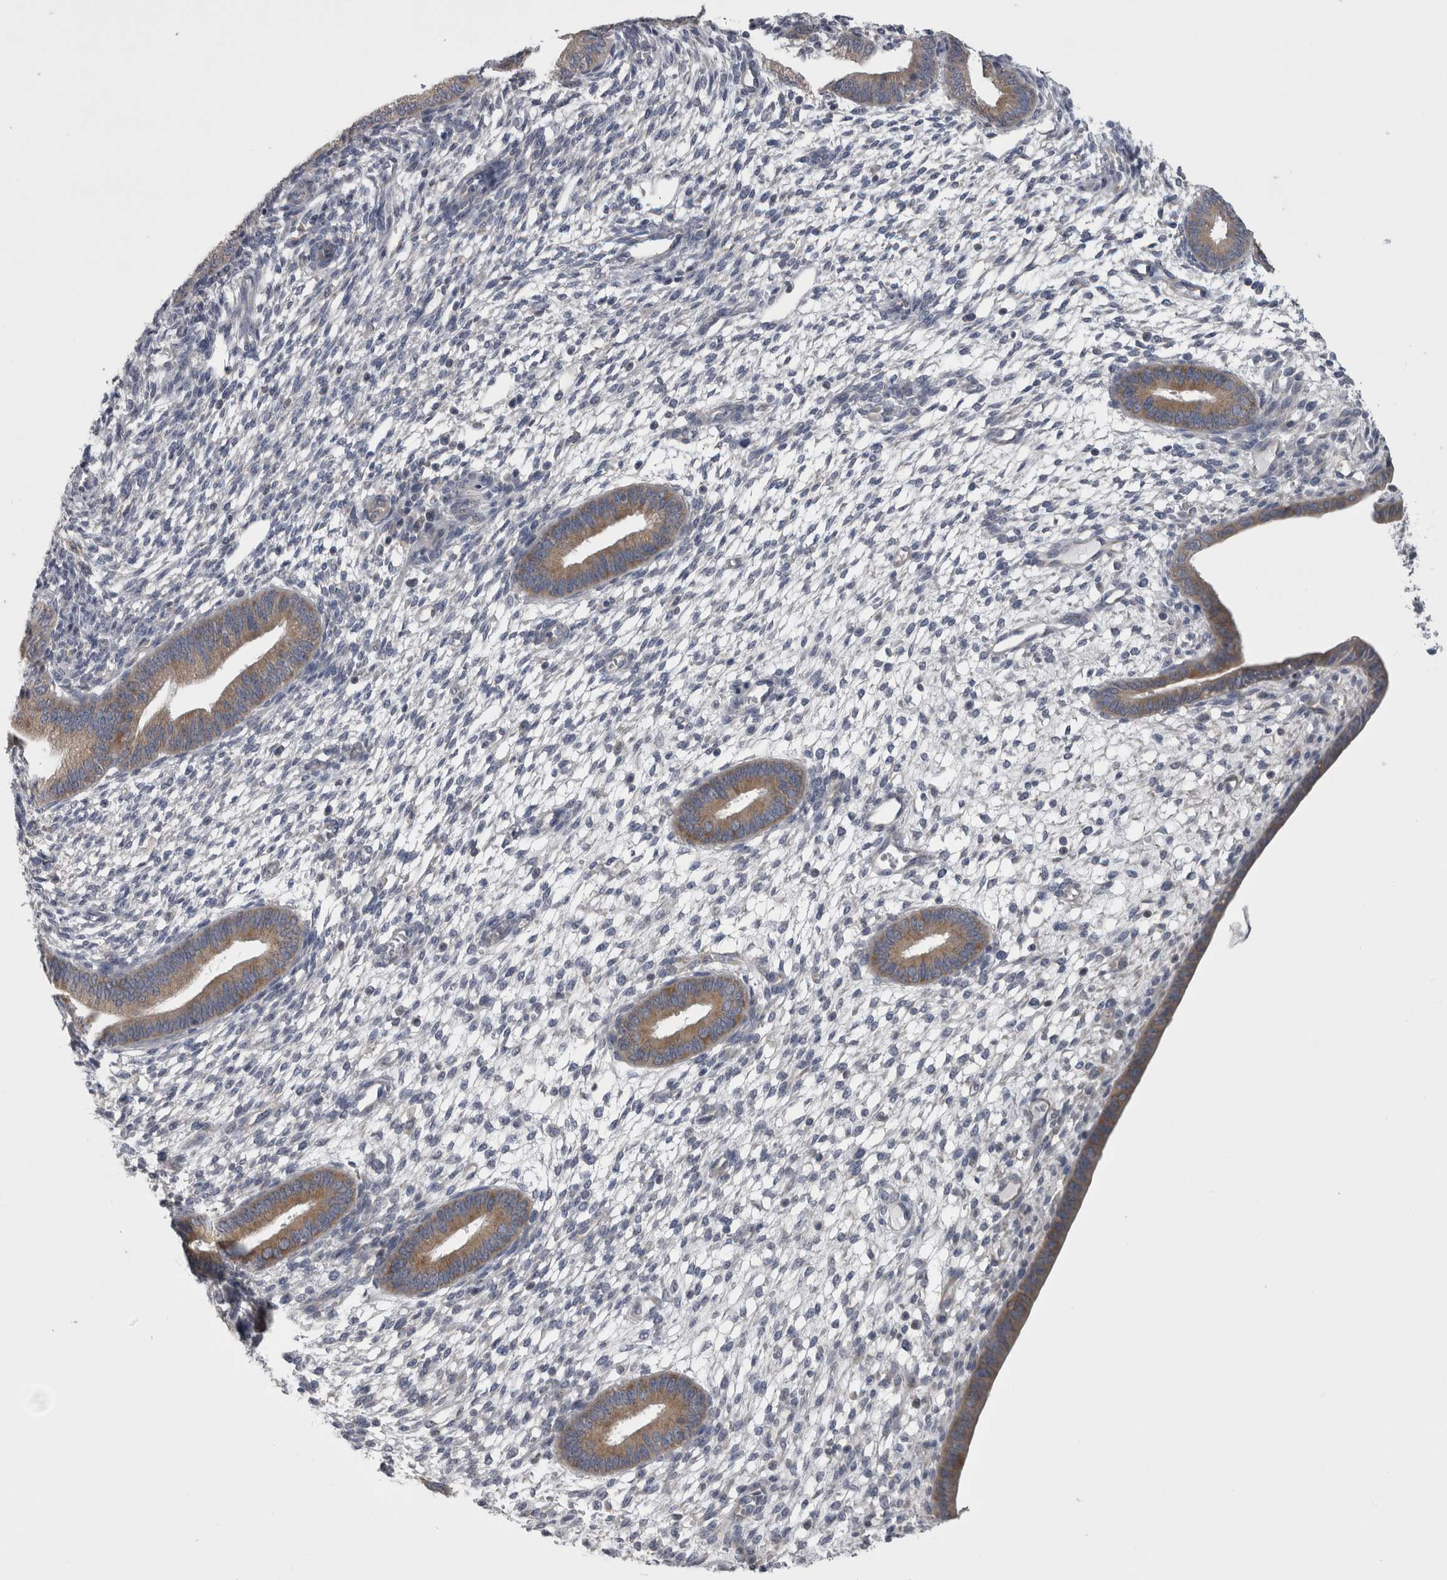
{"staining": {"intensity": "negative", "quantity": "none", "location": "none"}, "tissue": "endometrium", "cell_type": "Cells in endometrial stroma", "image_type": "normal", "snomed": [{"axis": "morphology", "description": "Normal tissue, NOS"}, {"axis": "topography", "description": "Endometrium"}], "caption": "A photomicrograph of endometrium stained for a protein exhibits no brown staining in cells in endometrial stroma.", "gene": "PRRC2C", "patient": {"sex": "female", "age": 46}}